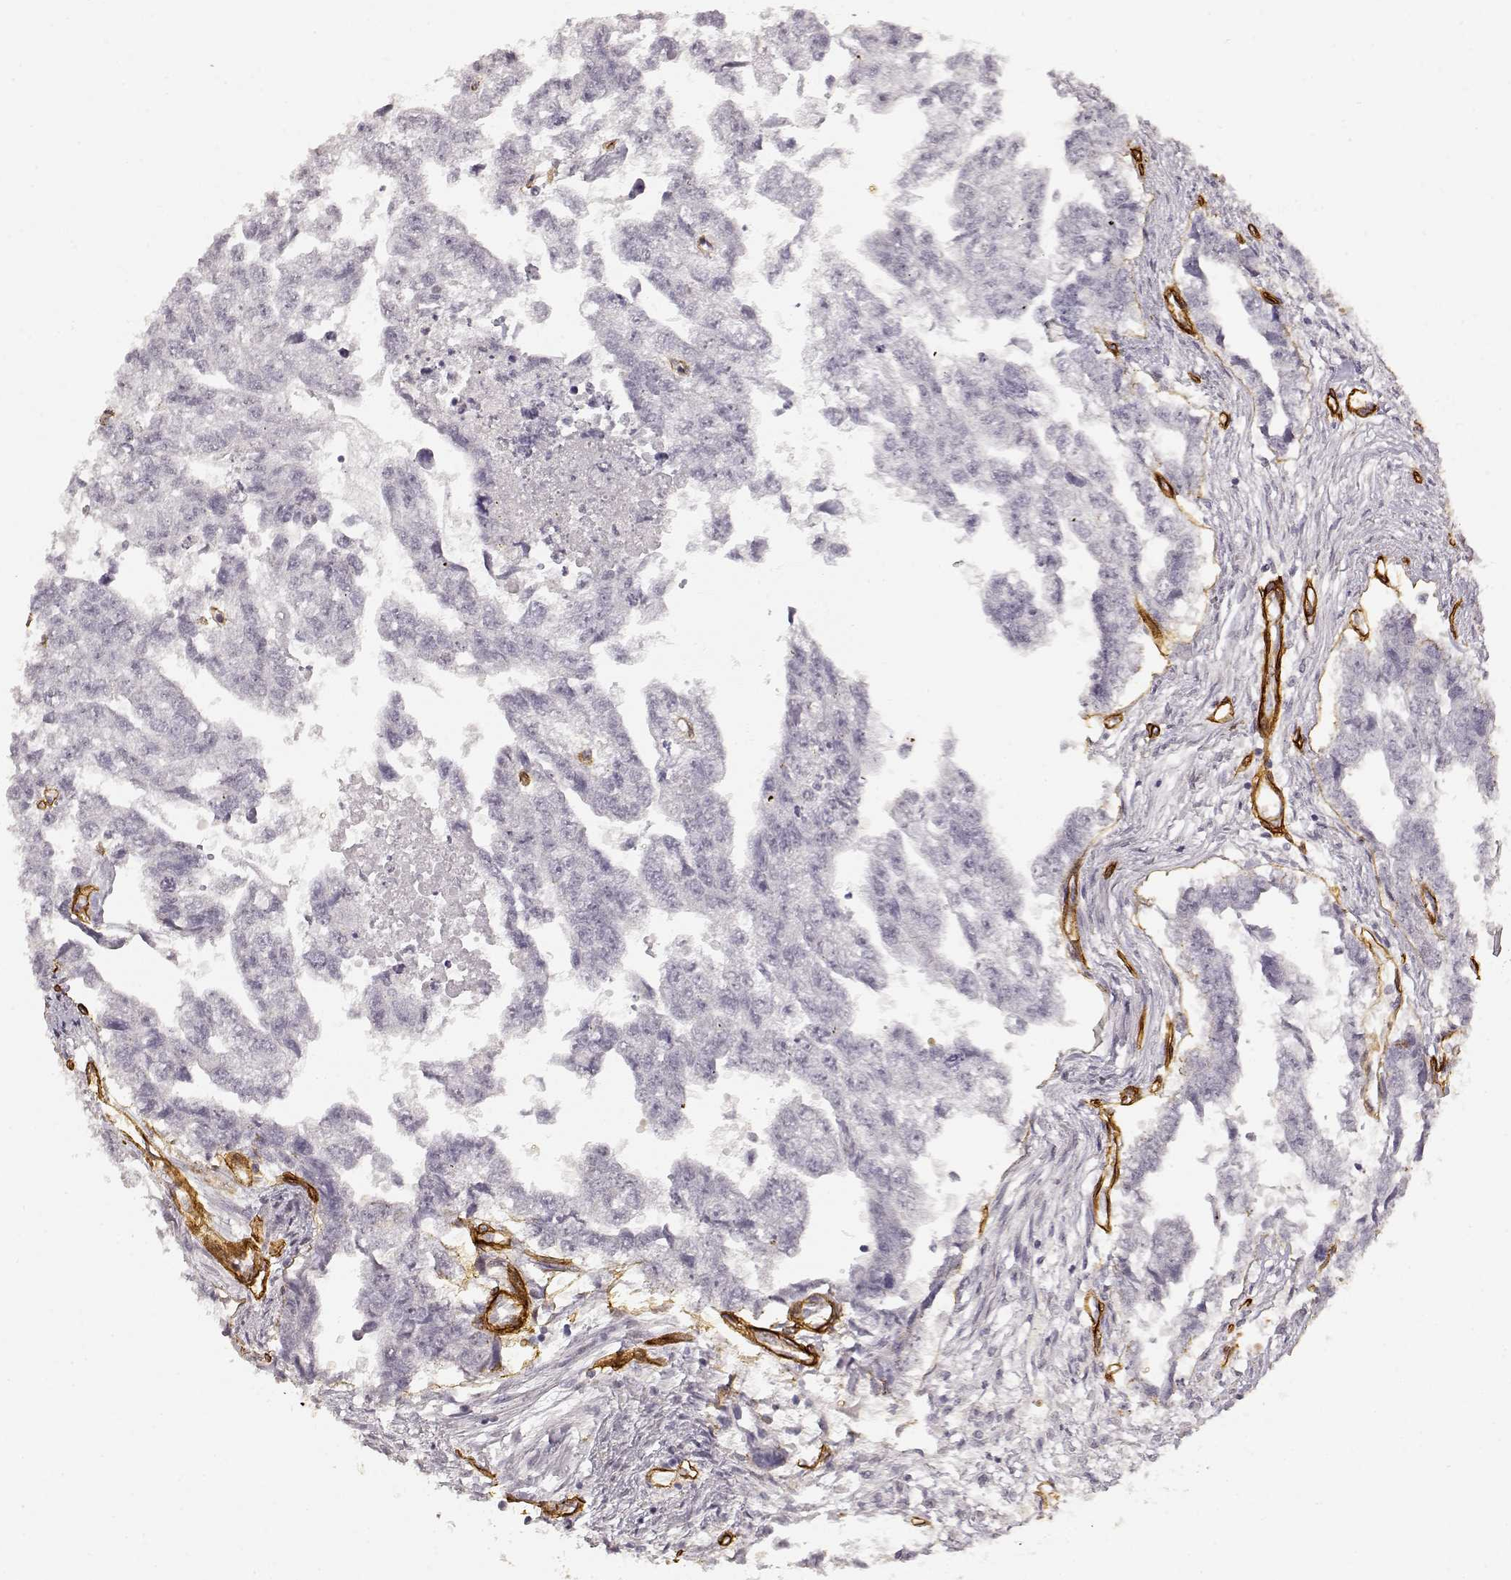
{"staining": {"intensity": "negative", "quantity": "none", "location": "none"}, "tissue": "testis cancer", "cell_type": "Tumor cells", "image_type": "cancer", "snomed": [{"axis": "morphology", "description": "Carcinoma, Embryonal, NOS"}, {"axis": "morphology", "description": "Teratoma, malignant, NOS"}, {"axis": "topography", "description": "Testis"}], "caption": "Tumor cells show no significant expression in testis cancer (embryonal carcinoma).", "gene": "LAMA4", "patient": {"sex": "male", "age": 44}}